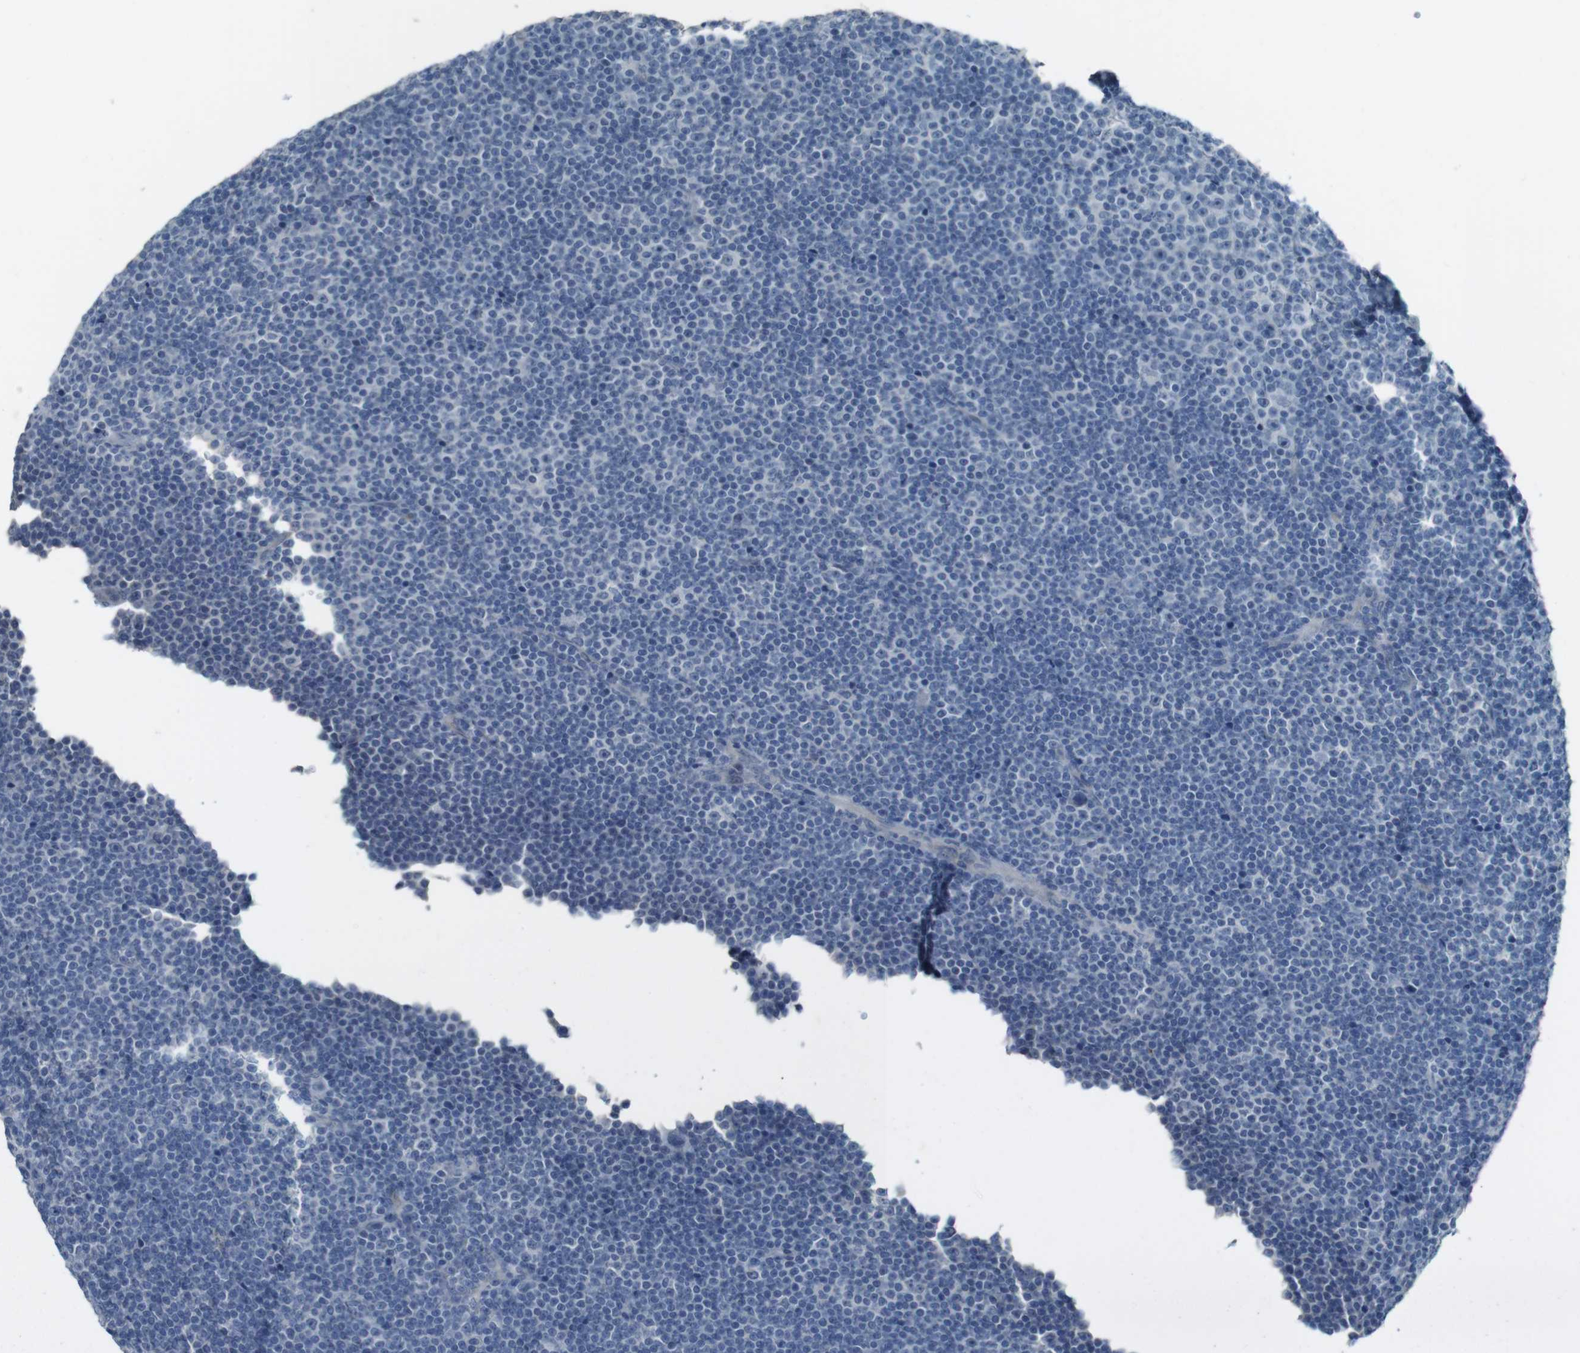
{"staining": {"intensity": "negative", "quantity": "none", "location": "none"}, "tissue": "lymphoma", "cell_type": "Tumor cells", "image_type": "cancer", "snomed": [{"axis": "morphology", "description": "Malignant lymphoma, non-Hodgkin's type, Low grade"}, {"axis": "topography", "description": "Lymph node"}], "caption": "Tumor cells show no significant protein positivity in lymphoma.", "gene": "ENTPD7", "patient": {"sex": "female", "age": 67}}